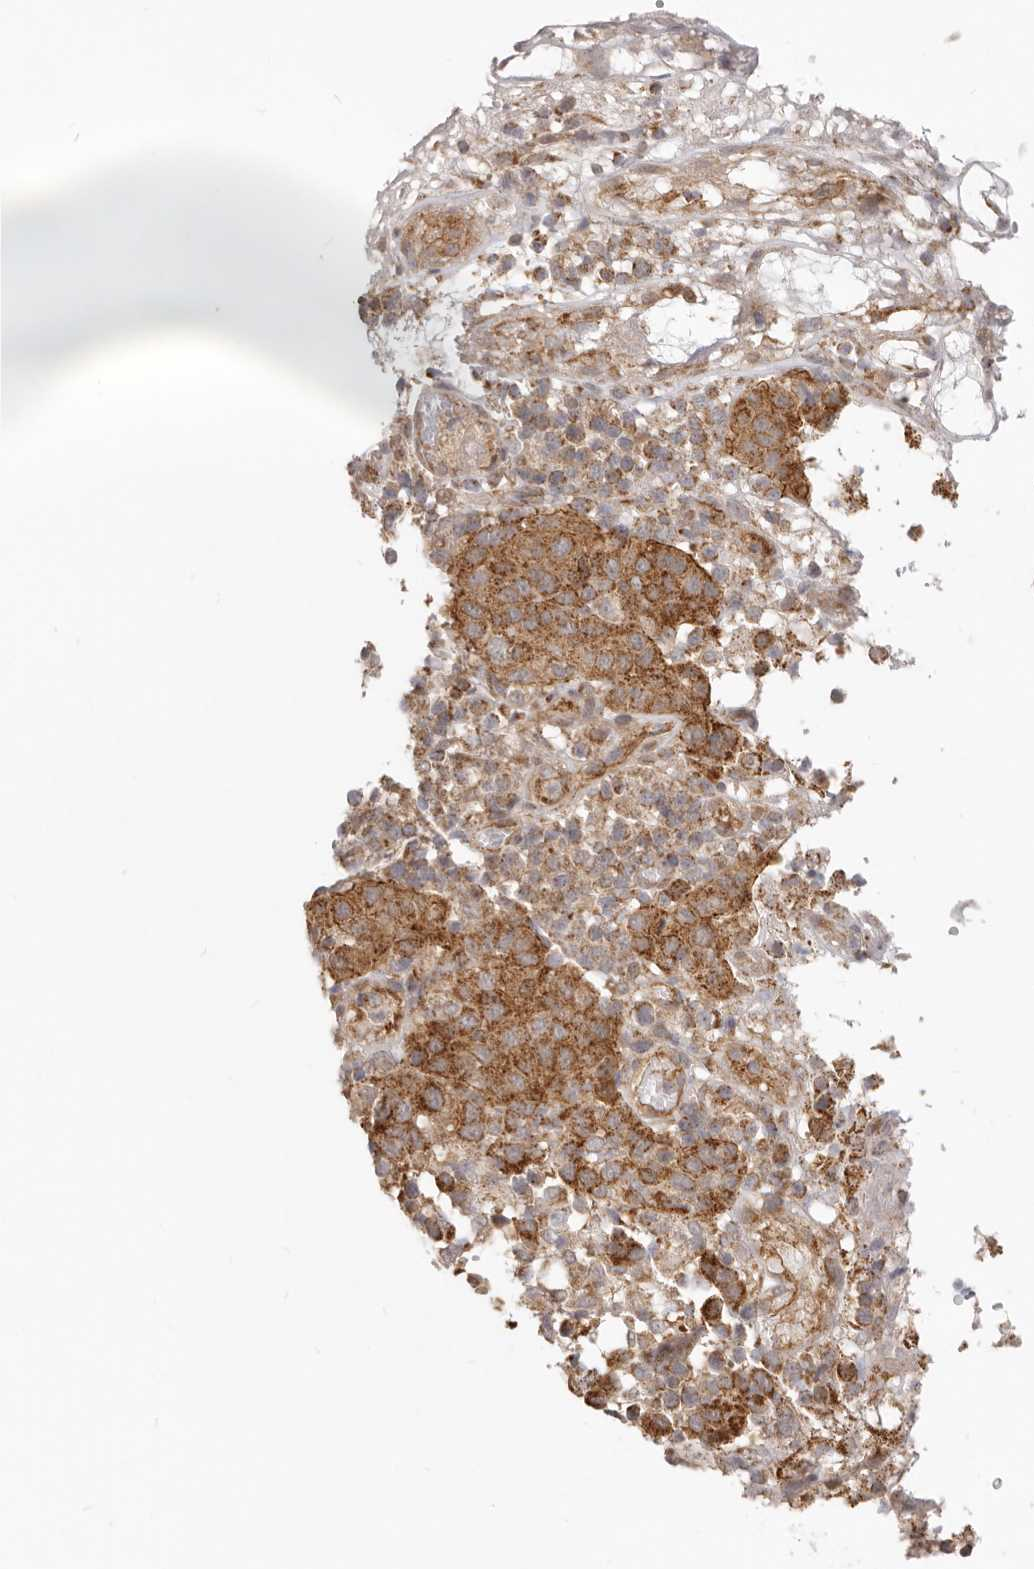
{"staining": {"intensity": "moderate", "quantity": ">75%", "location": "cytoplasmic/membranous"}, "tissue": "cervical cancer", "cell_type": "Tumor cells", "image_type": "cancer", "snomed": [{"axis": "morphology", "description": "Squamous cell carcinoma, NOS"}, {"axis": "topography", "description": "Cervix"}], "caption": "Approximately >75% of tumor cells in human cervical squamous cell carcinoma demonstrate moderate cytoplasmic/membranous protein staining as visualized by brown immunohistochemical staining.", "gene": "USP49", "patient": {"sex": "female", "age": 46}}